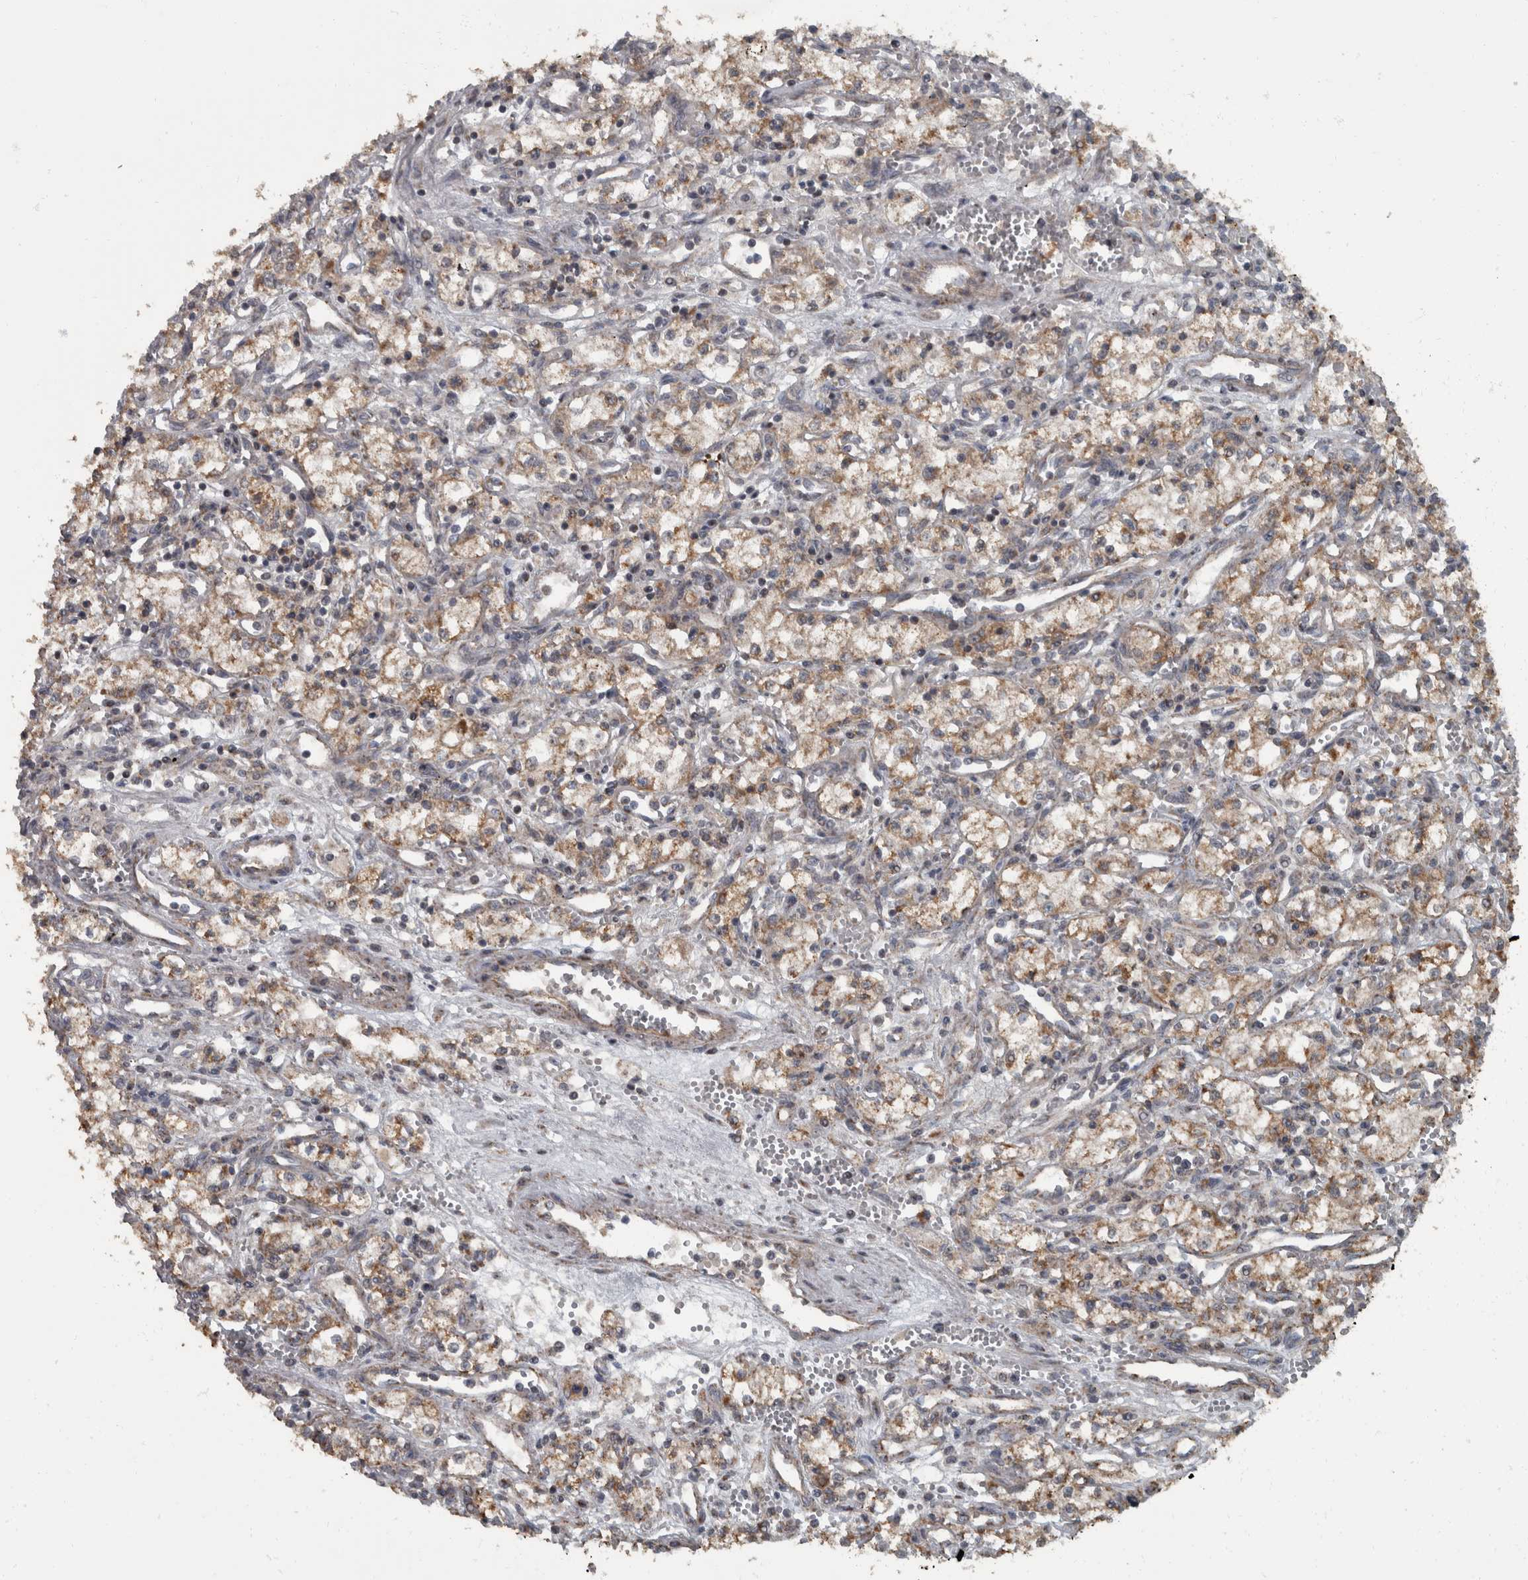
{"staining": {"intensity": "moderate", "quantity": ">75%", "location": "cytoplasmic/membranous"}, "tissue": "renal cancer", "cell_type": "Tumor cells", "image_type": "cancer", "snomed": [{"axis": "morphology", "description": "Adenocarcinoma, NOS"}, {"axis": "topography", "description": "Kidney"}], "caption": "Human renal cancer (adenocarcinoma) stained for a protein (brown) exhibits moderate cytoplasmic/membranous positive staining in approximately >75% of tumor cells.", "gene": "RABGGTB", "patient": {"sex": "male", "age": 59}}